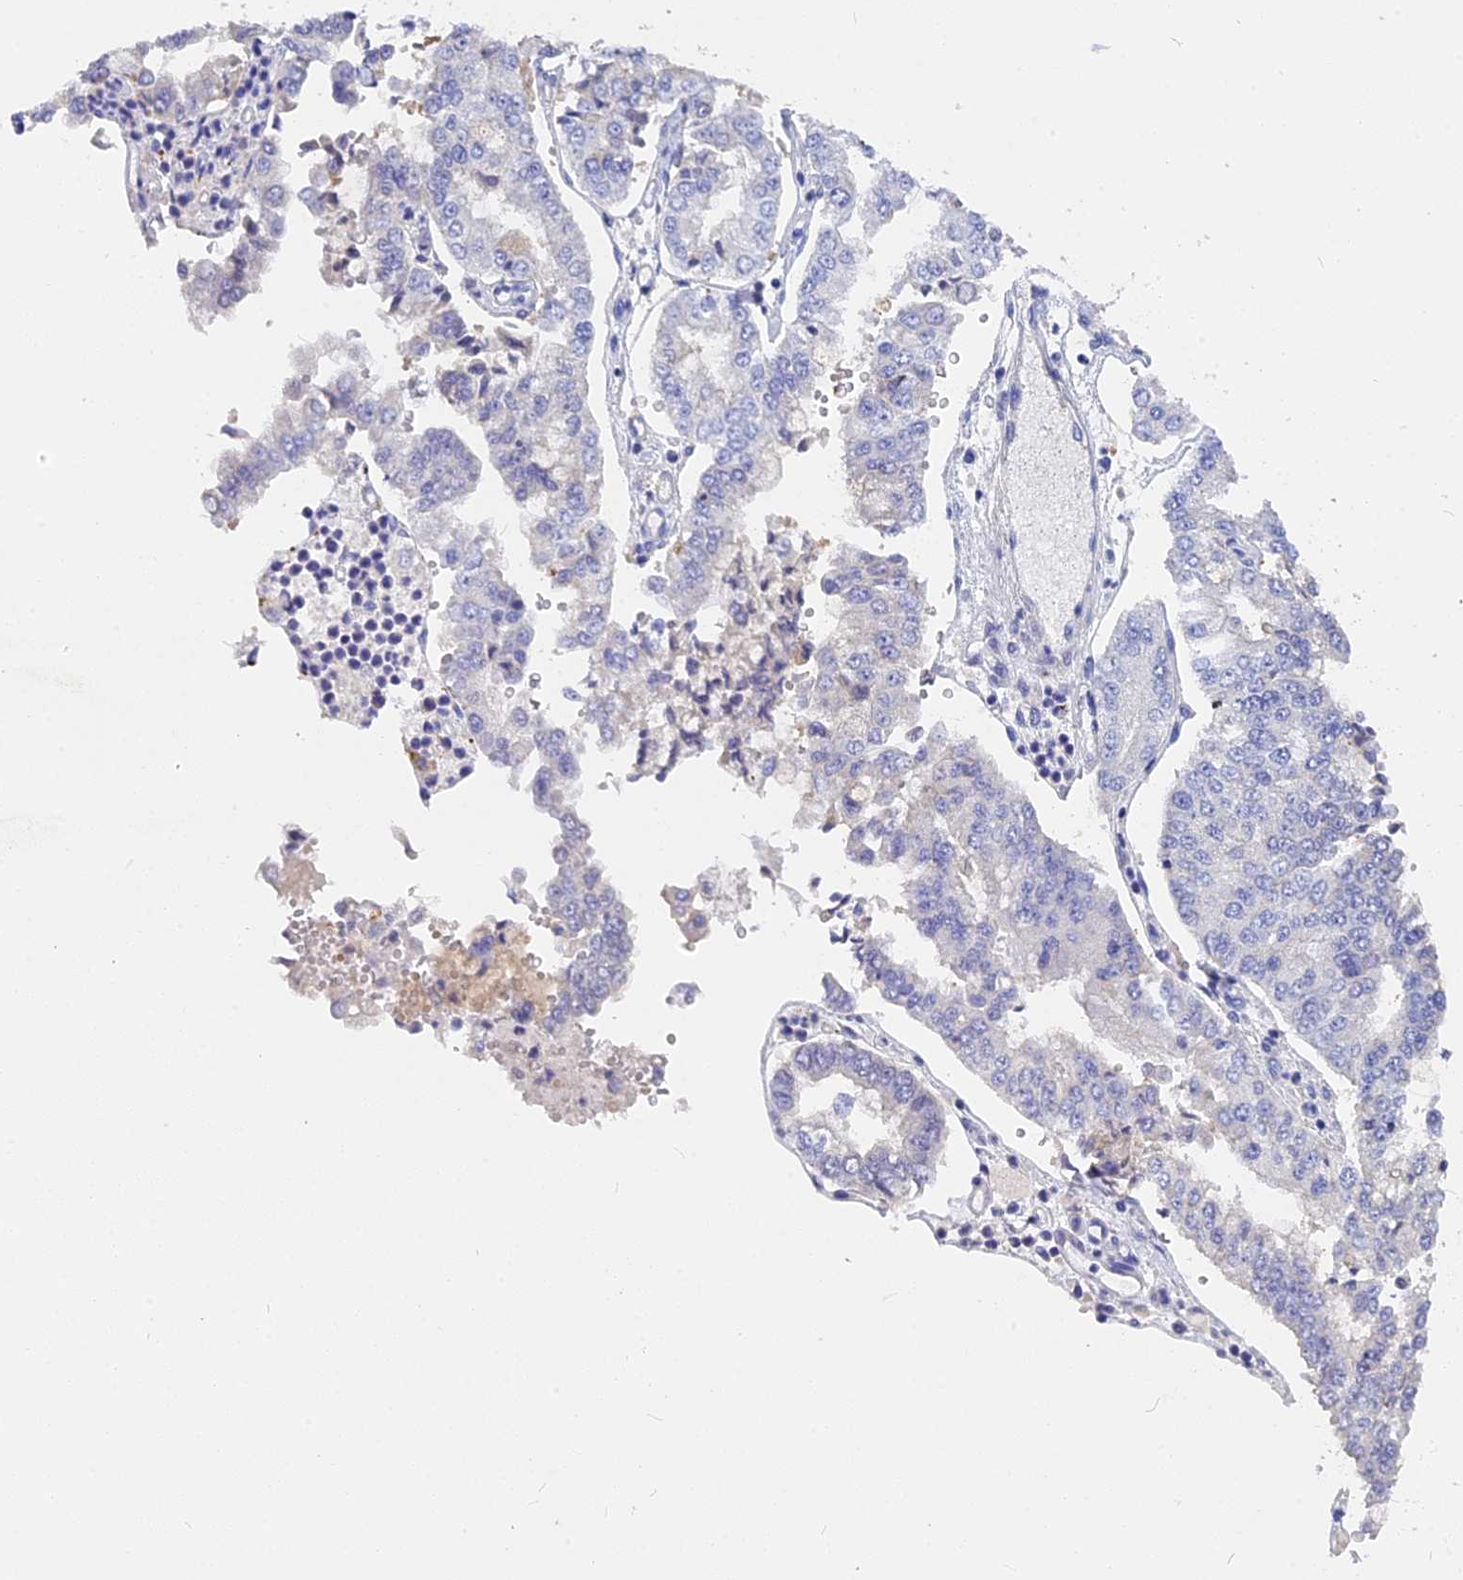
{"staining": {"intensity": "negative", "quantity": "none", "location": "none"}, "tissue": "stomach cancer", "cell_type": "Tumor cells", "image_type": "cancer", "snomed": [{"axis": "morphology", "description": "Adenocarcinoma, NOS"}, {"axis": "topography", "description": "Stomach"}], "caption": "A micrograph of stomach adenocarcinoma stained for a protein displays no brown staining in tumor cells. (DAB (3,3'-diaminobenzidine) immunohistochemistry (IHC), high magnification).", "gene": "NKPD1", "patient": {"sex": "male", "age": 76}}